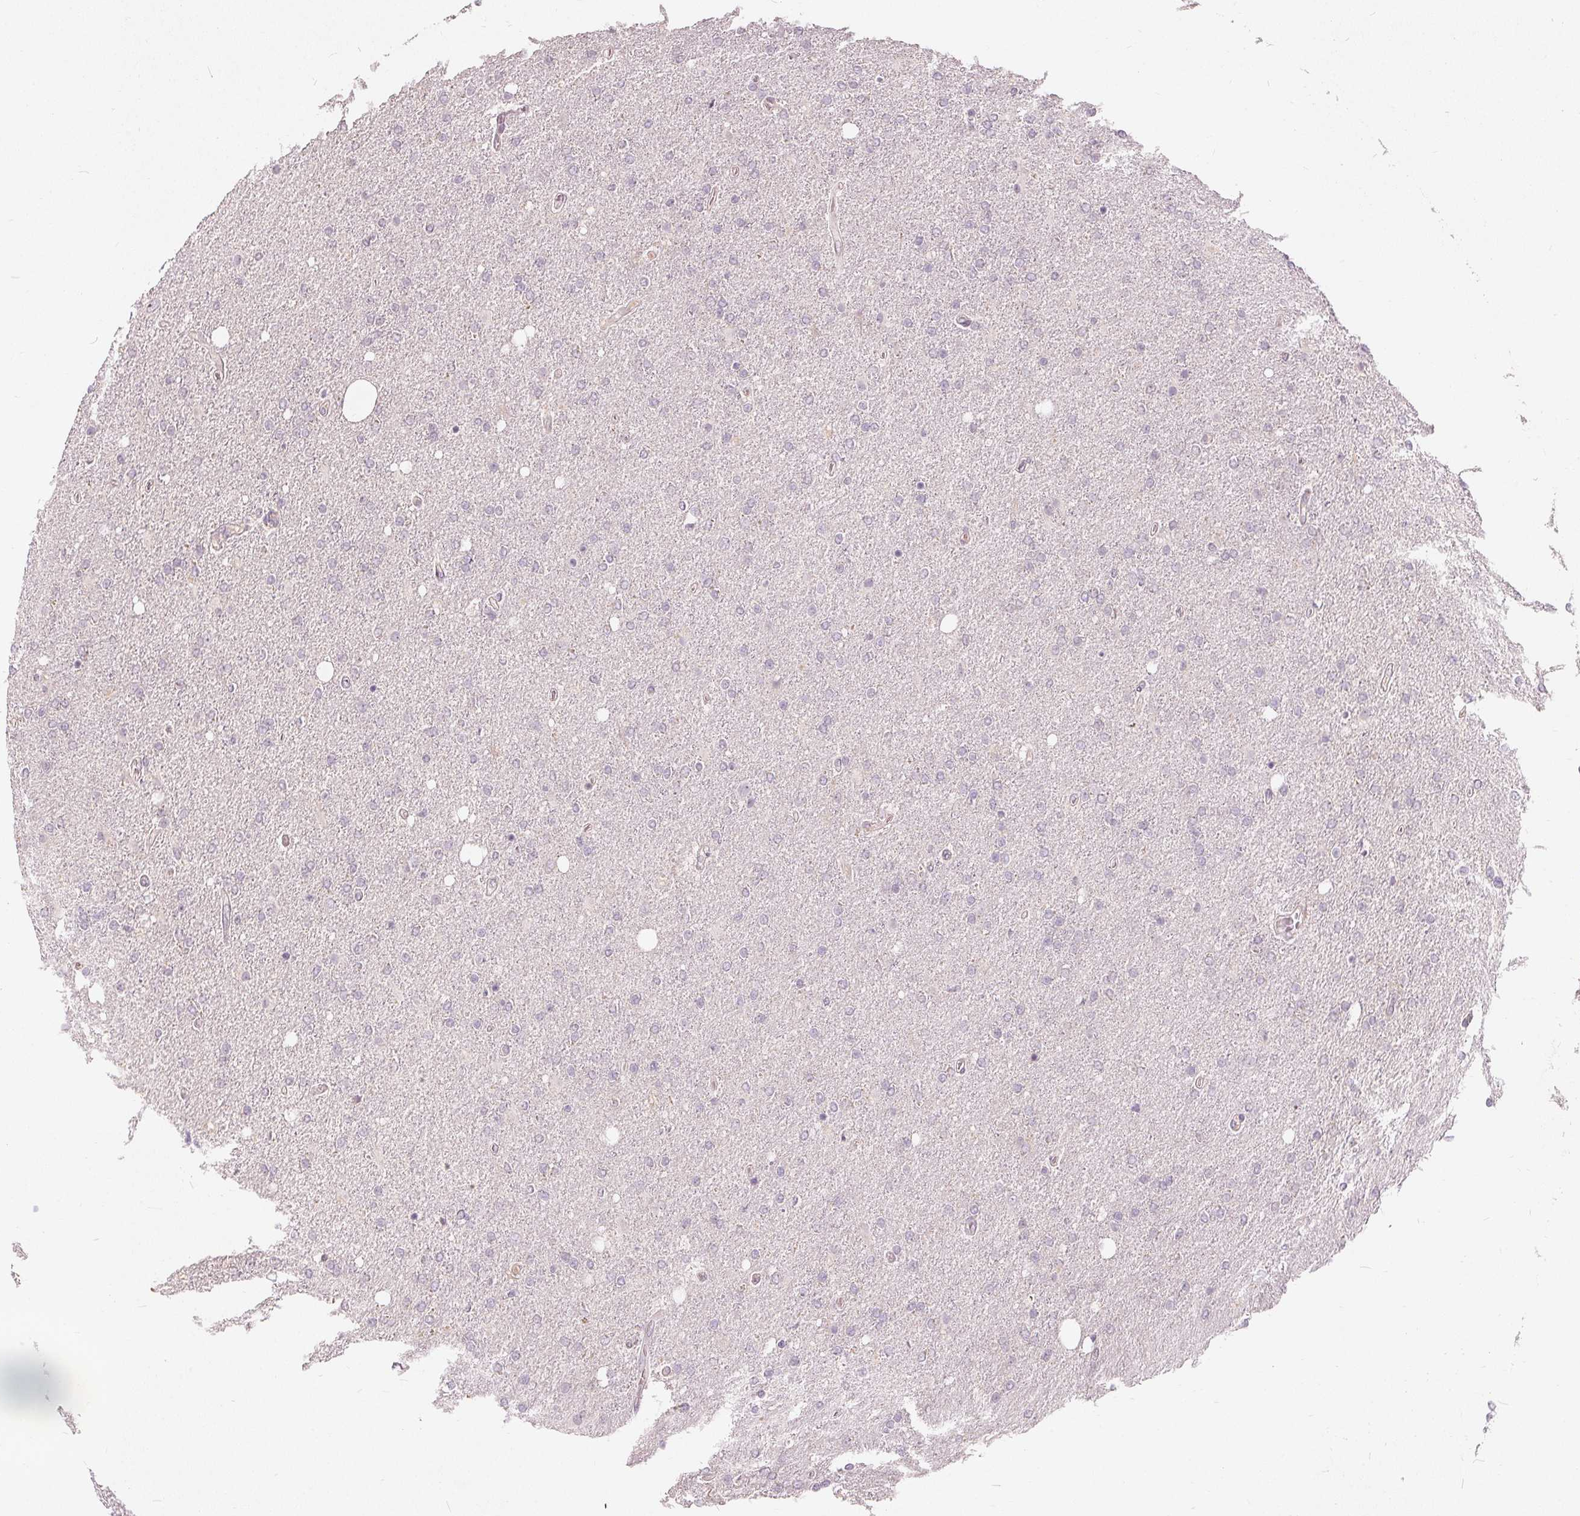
{"staining": {"intensity": "negative", "quantity": "none", "location": "none"}, "tissue": "glioma", "cell_type": "Tumor cells", "image_type": "cancer", "snomed": [{"axis": "morphology", "description": "Glioma, malignant, High grade"}, {"axis": "topography", "description": "Cerebral cortex"}], "caption": "This is a photomicrograph of immunohistochemistry staining of malignant high-grade glioma, which shows no staining in tumor cells.", "gene": "TRIM60", "patient": {"sex": "male", "age": 70}}